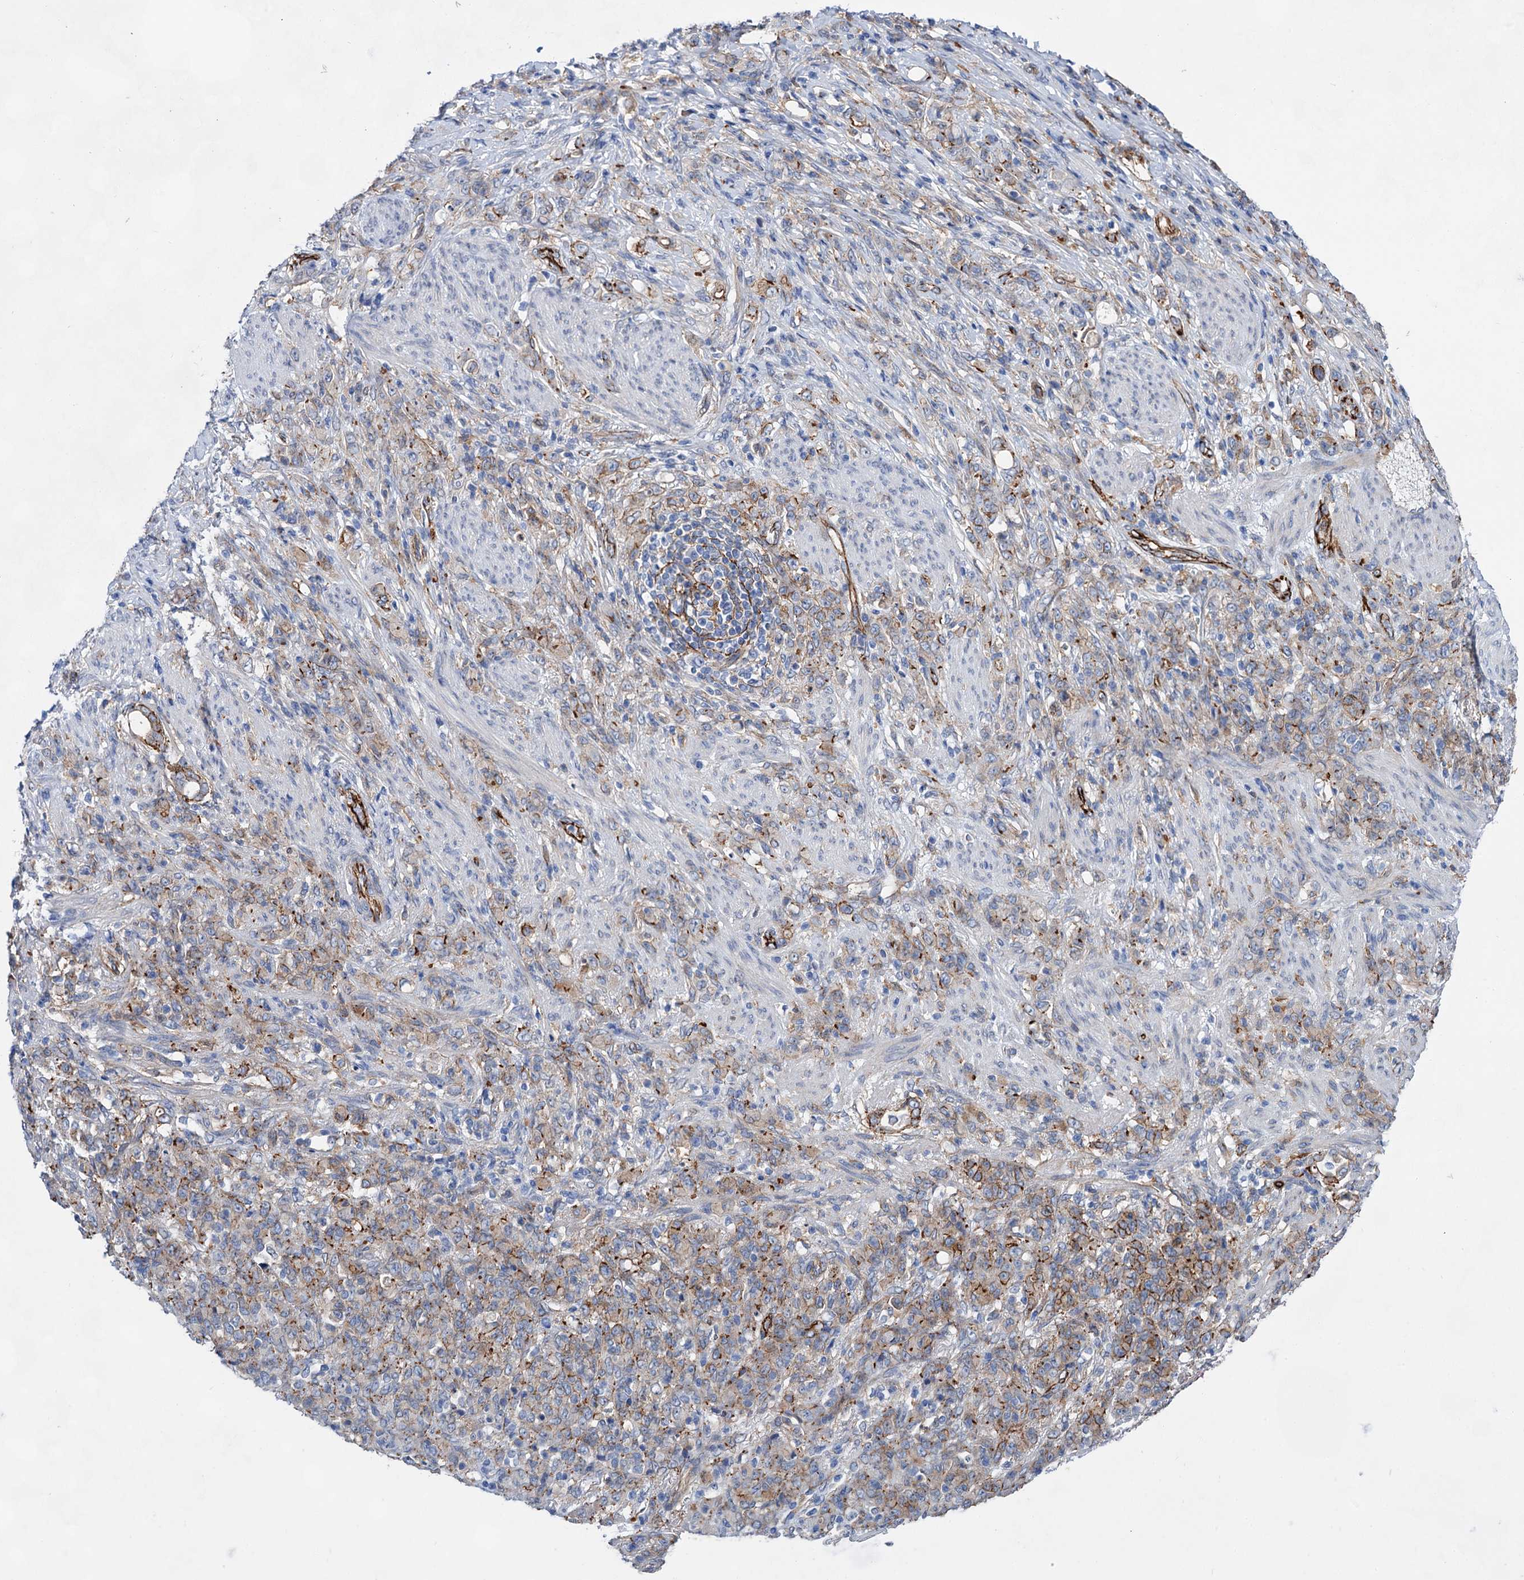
{"staining": {"intensity": "moderate", "quantity": "25%-75%", "location": "cytoplasmic/membranous"}, "tissue": "stomach cancer", "cell_type": "Tumor cells", "image_type": "cancer", "snomed": [{"axis": "morphology", "description": "Adenocarcinoma, NOS"}, {"axis": "topography", "description": "Stomach"}], "caption": "This image reveals adenocarcinoma (stomach) stained with immunohistochemistry to label a protein in brown. The cytoplasmic/membranous of tumor cells show moderate positivity for the protein. Nuclei are counter-stained blue.", "gene": "TMTC3", "patient": {"sex": "female", "age": 79}}